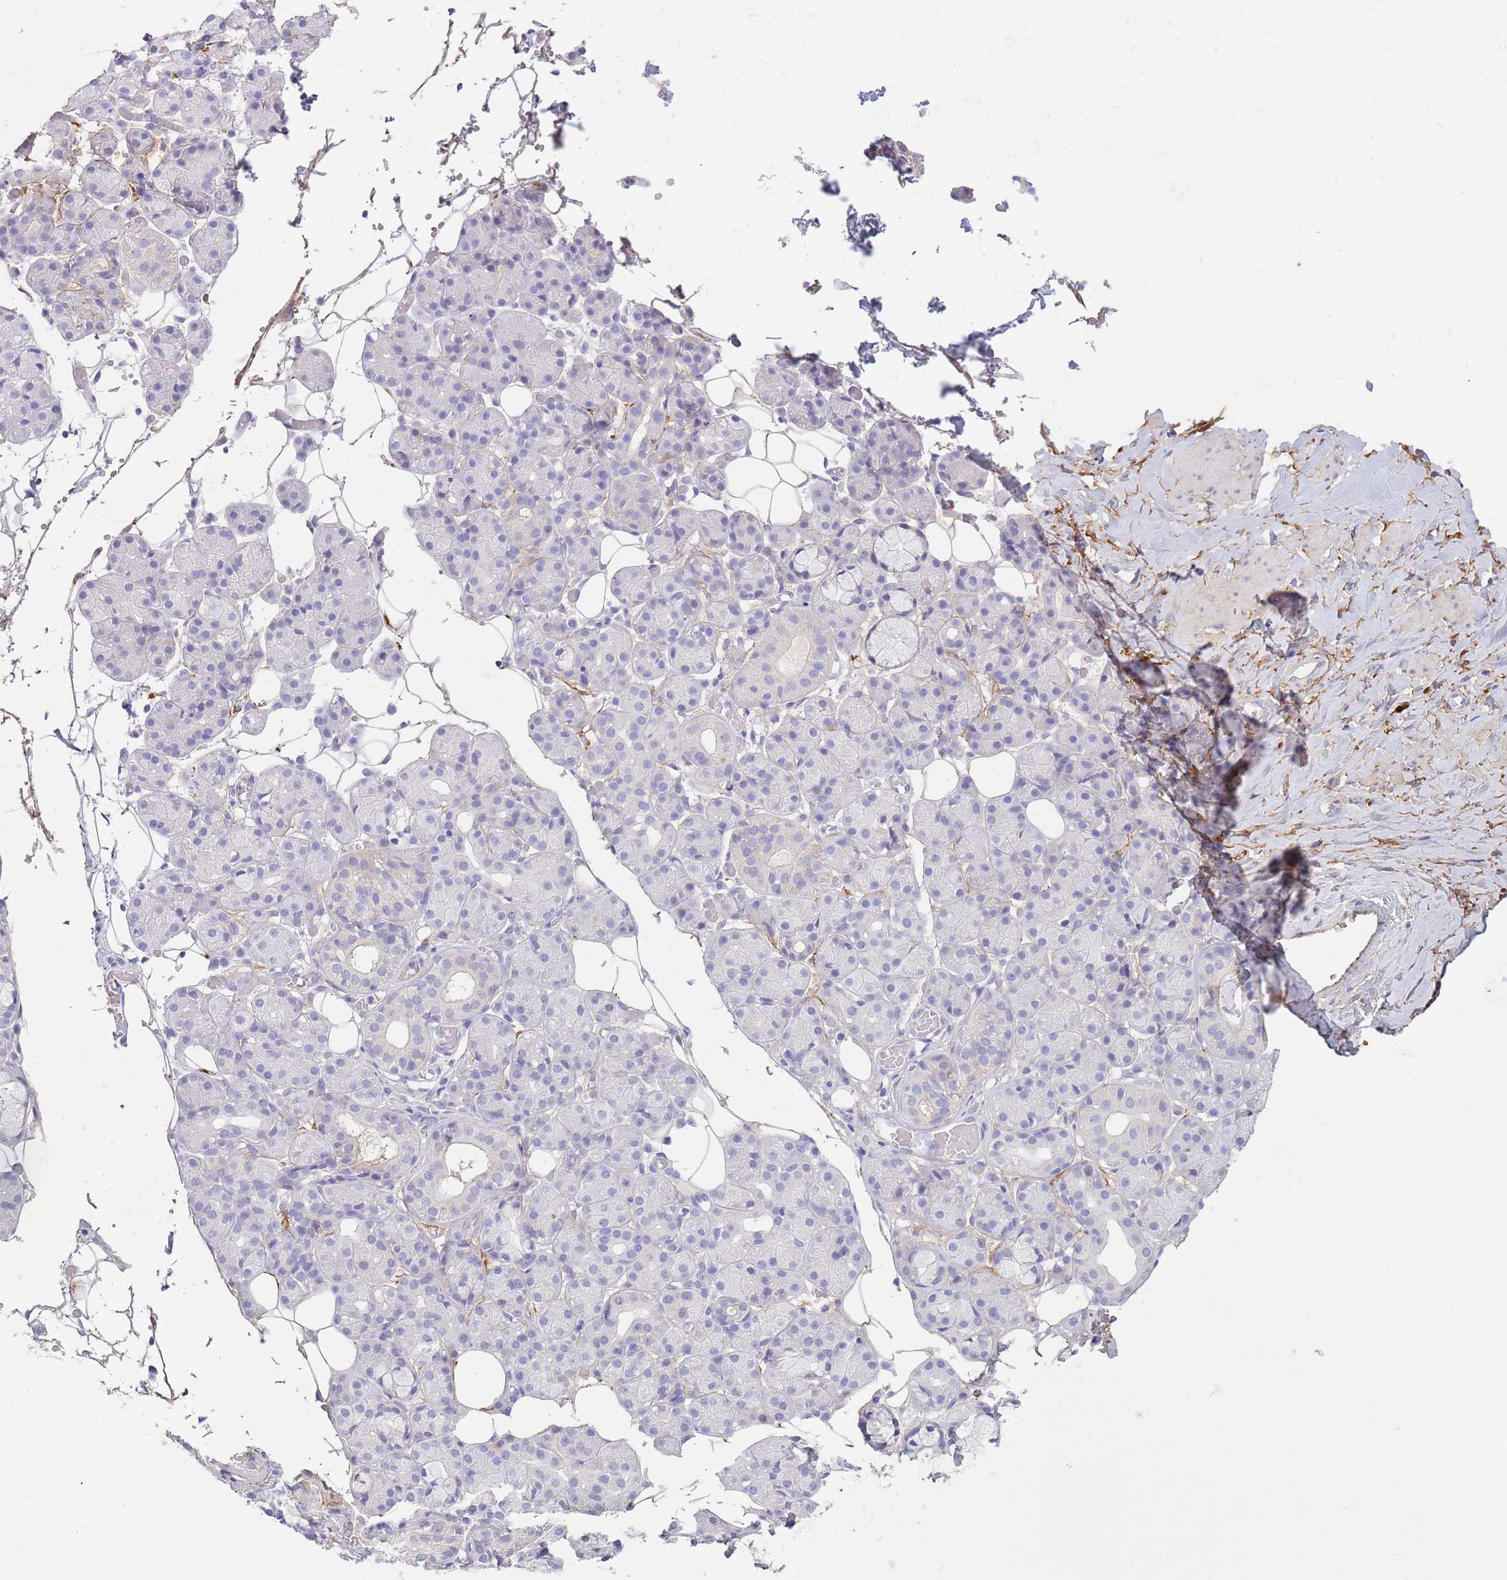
{"staining": {"intensity": "negative", "quantity": "none", "location": "none"}, "tissue": "salivary gland", "cell_type": "Glandular cells", "image_type": "normal", "snomed": [{"axis": "morphology", "description": "Normal tissue, NOS"}, {"axis": "topography", "description": "Salivary gland"}], "caption": "Protein analysis of unremarkable salivary gland exhibits no significant expression in glandular cells. (Immunohistochemistry, brightfield microscopy, high magnification).", "gene": "LEPROTL1", "patient": {"sex": "male", "age": 63}}